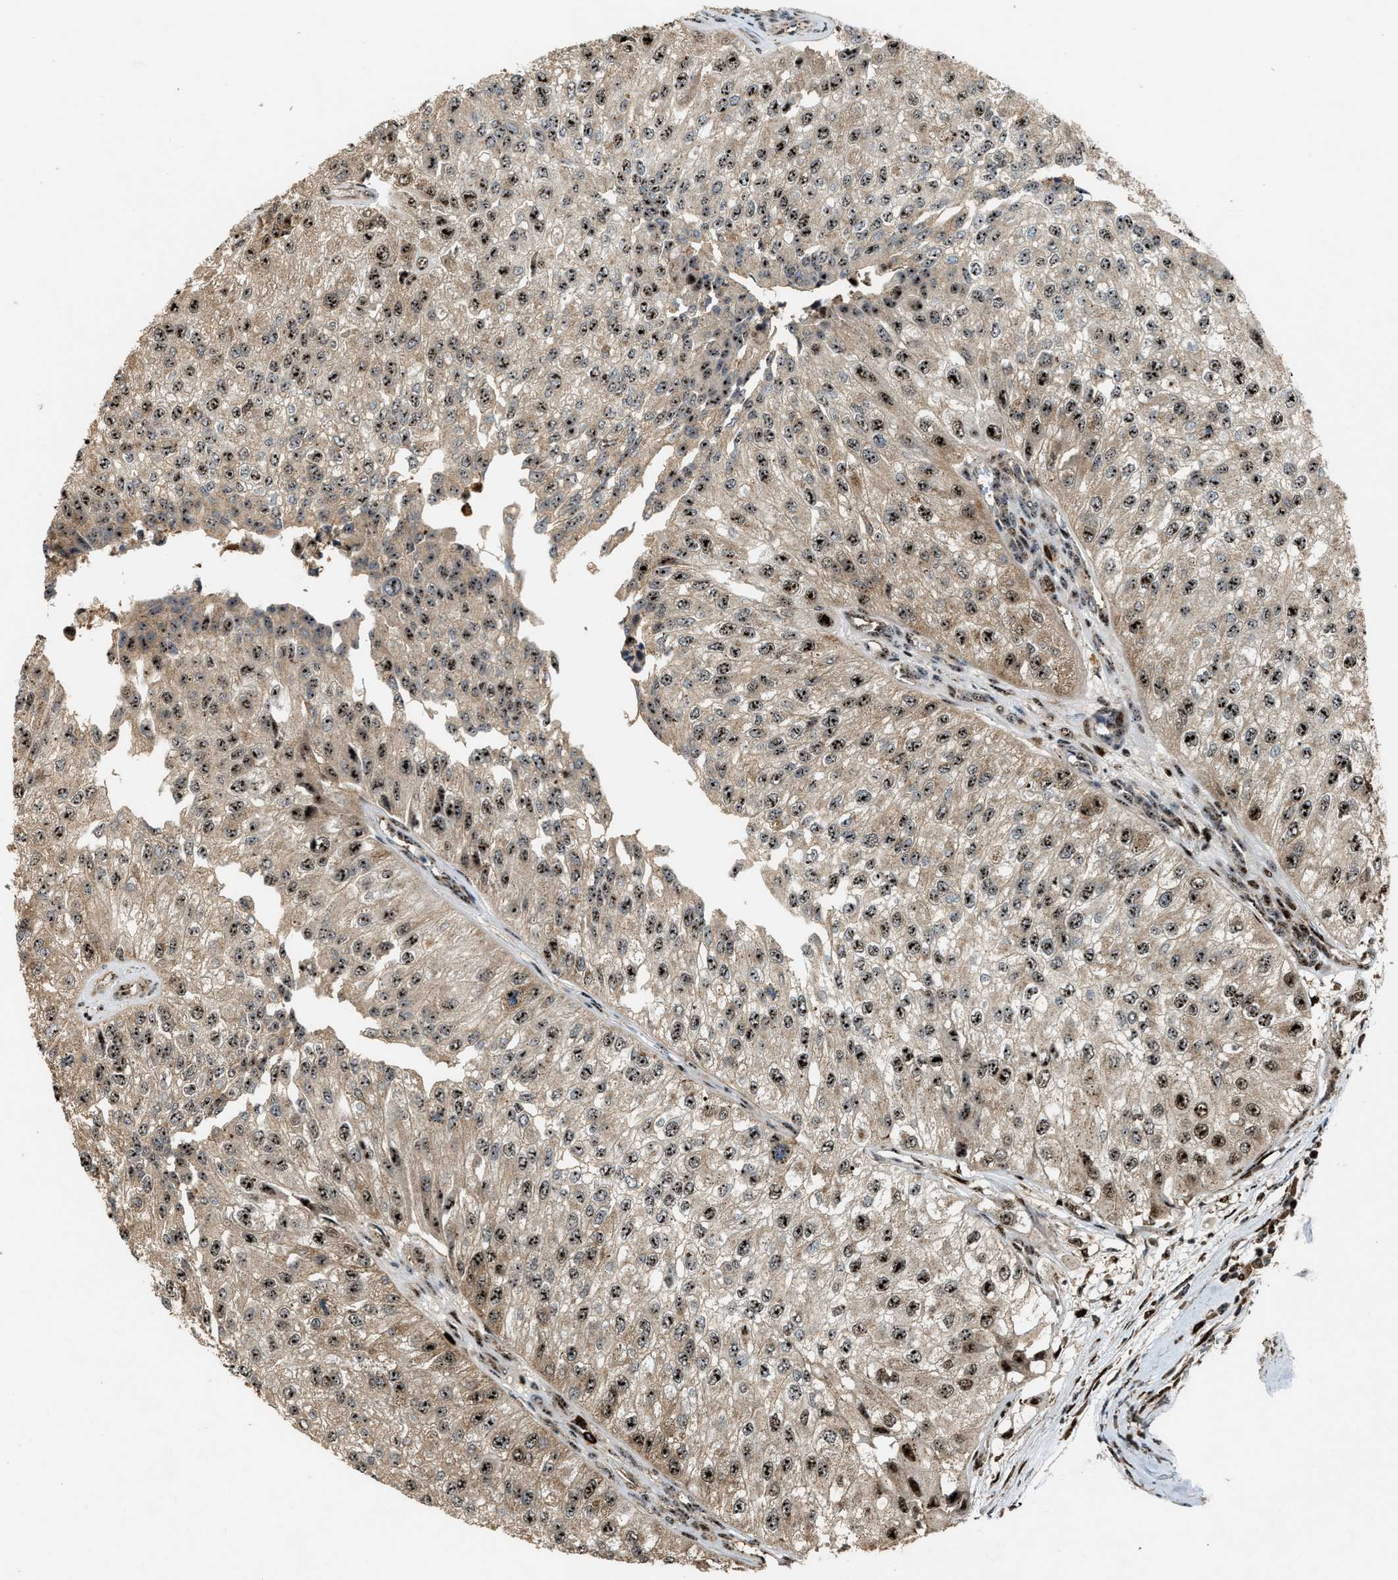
{"staining": {"intensity": "strong", "quantity": ">75%", "location": "nuclear"}, "tissue": "urothelial cancer", "cell_type": "Tumor cells", "image_type": "cancer", "snomed": [{"axis": "morphology", "description": "Urothelial carcinoma, High grade"}, {"axis": "topography", "description": "Kidney"}, {"axis": "topography", "description": "Urinary bladder"}], "caption": "High-power microscopy captured an immunohistochemistry (IHC) micrograph of high-grade urothelial carcinoma, revealing strong nuclear staining in approximately >75% of tumor cells. The staining was performed using DAB, with brown indicating positive protein expression. Nuclei are stained blue with hematoxylin.", "gene": "ZNF687", "patient": {"sex": "male", "age": 77}}